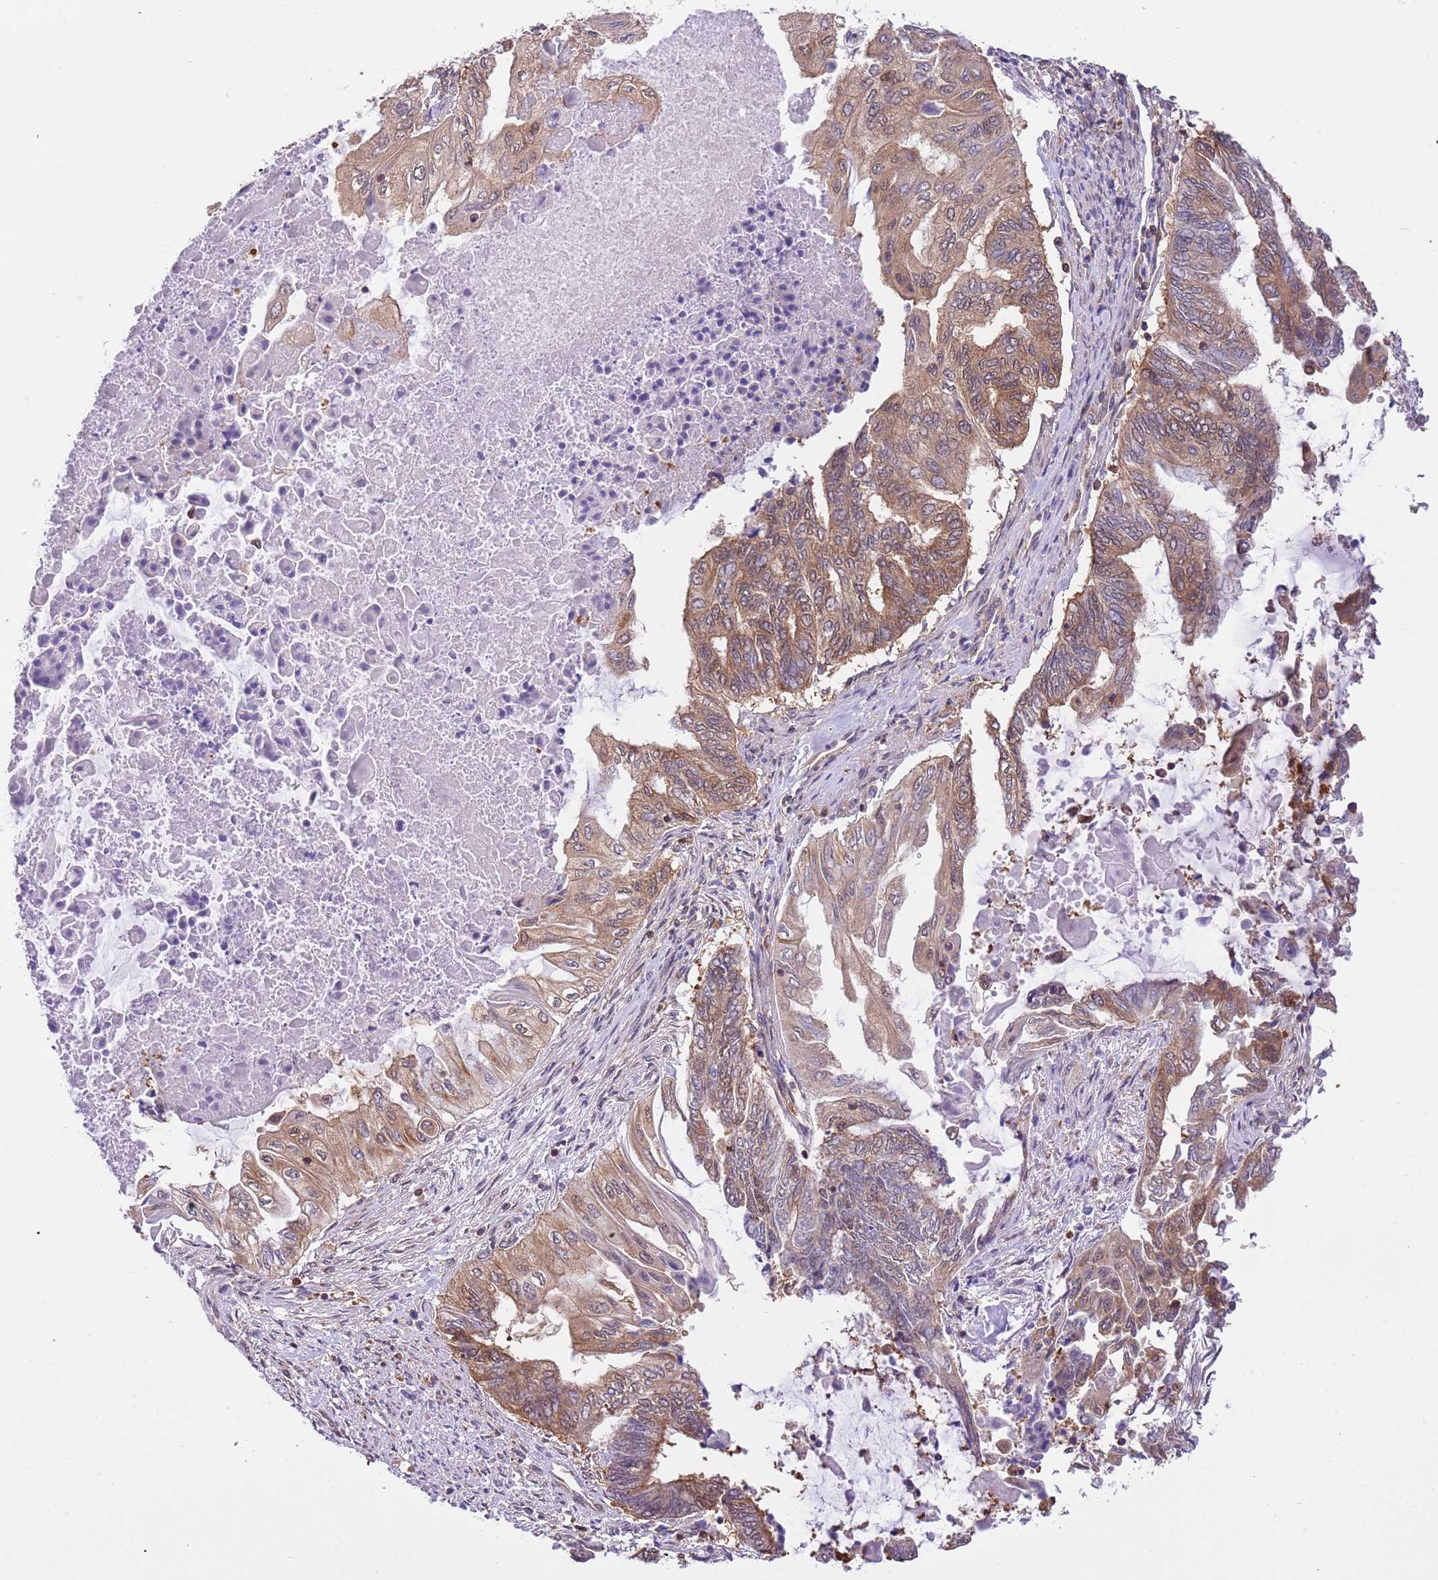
{"staining": {"intensity": "moderate", "quantity": ">75%", "location": "cytoplasmic/membranous"}, "tissue": "endometrial cancer", "cell_type": "Tumor cells", "image_type": "cancer", "snomed": [{"axis": "morphology", "description": "Adenocarcinoma, NOS"}, {"axis": "topography", "description": "Uterus"}, {"axis": "topography", "description": "Endometrium"}], "caption": "Immunohistochemistry (IHC) (DAB) staining of human endometrial cancer shows moderate cytoplasmic/membranous protein staining in about >75% of tumor cells.", "gene": "STIP1", "patient": {"sex": "female", "age": 70}}